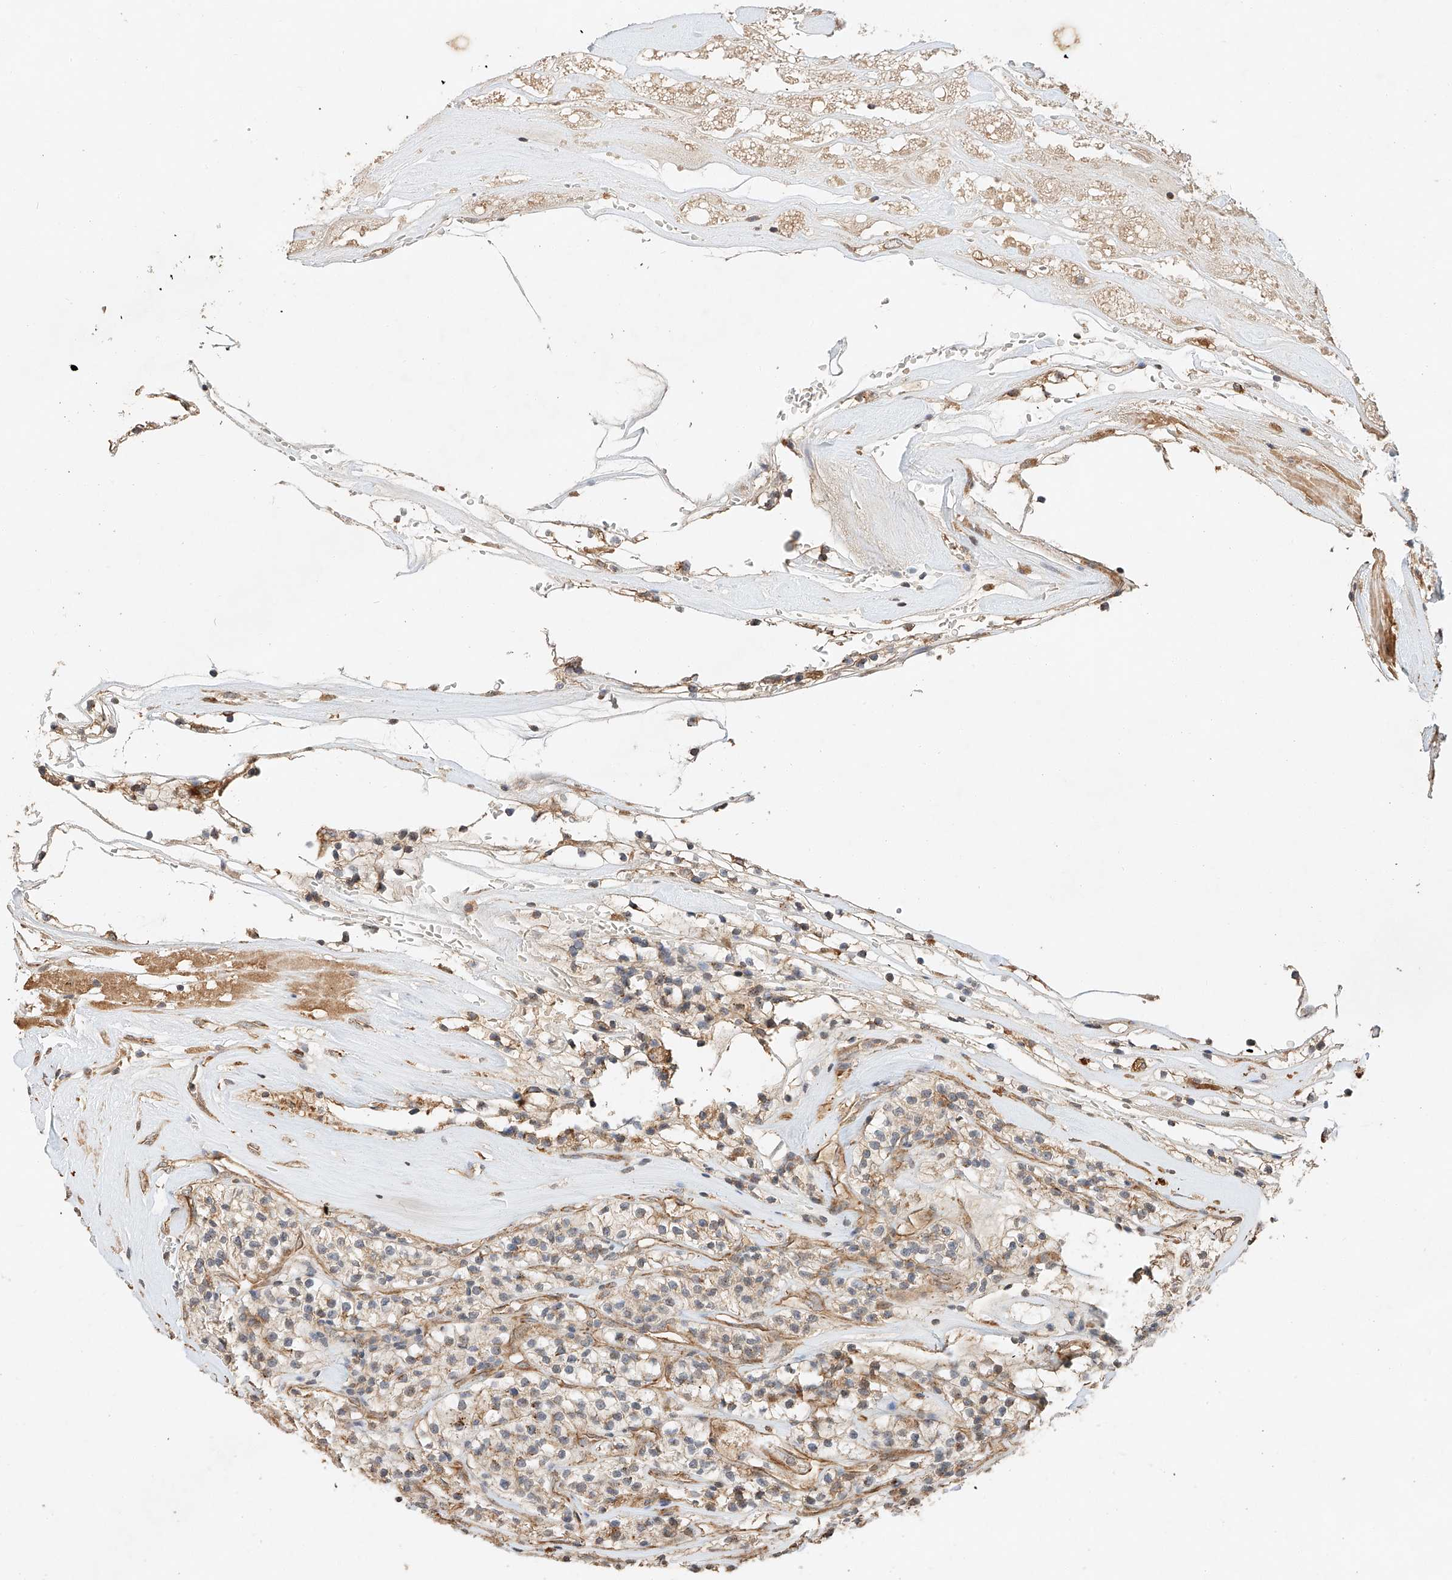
{"staining": {"intensity": "weak", "quantity": "25%-75%", "location": "cytoplasmic/membranous"}, "tissue": "renal cancer", "cell_type": "Tumor cells", "image_type": "cancer", "snomed": [{"axis": "morphology", "description": "Adenocarcinoma, NOS"}, {"axis": "topography", "description": "Kidney"}], "caption": "IHC histopathology image of neoplastic tissue: renal cancer (adenocarcinoma) stained using IHC displays low levels of weak protein expression localized specifically in the cytoplasmic/membranous of tumor cells, appearing as a cytoplasmic/membranous brown color.", "gene": "SUSD6", "patient": {"sex": "female", "age": 57}}